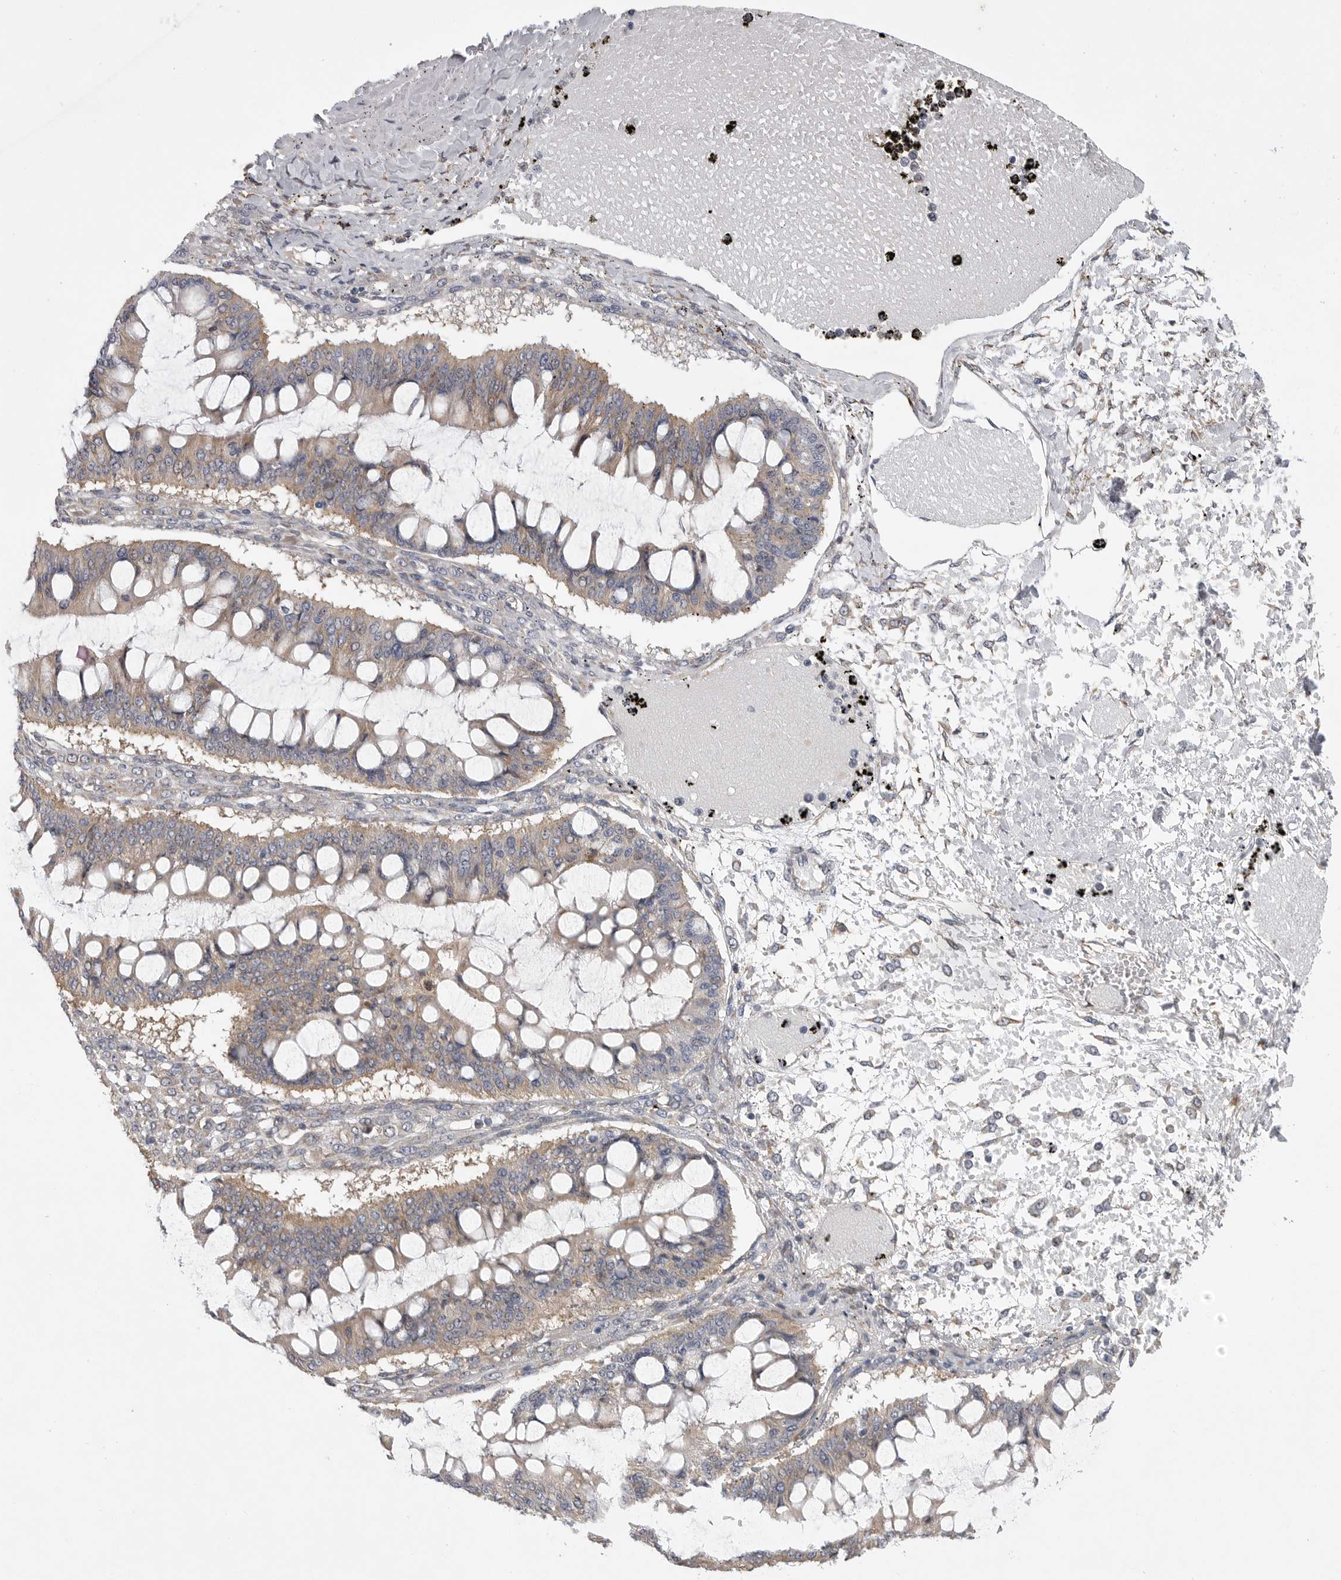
{"staining": {"intensity": "weak", "quantity": ">75%", "location": "cytoplasmic/membranous"}, "tissue": "ovarian cancer", "cell_type": "Tumor cells", "image_type": "cancer", "snomed": [{"axis": "morphology", "description": "Cystadenocarcinoma, mucinous, NOS"}, {"axis": "topography", "description": "Ovary"}], "caption": "The image shows a brown stain indicating the presence of a protein in the cytoplasmic/membranous of tumor cells in ovarian cancer (mucinous cystadenocarcinoma).", "gene": "FBXO43", "patient": {"sex": "female", "age": 73}}